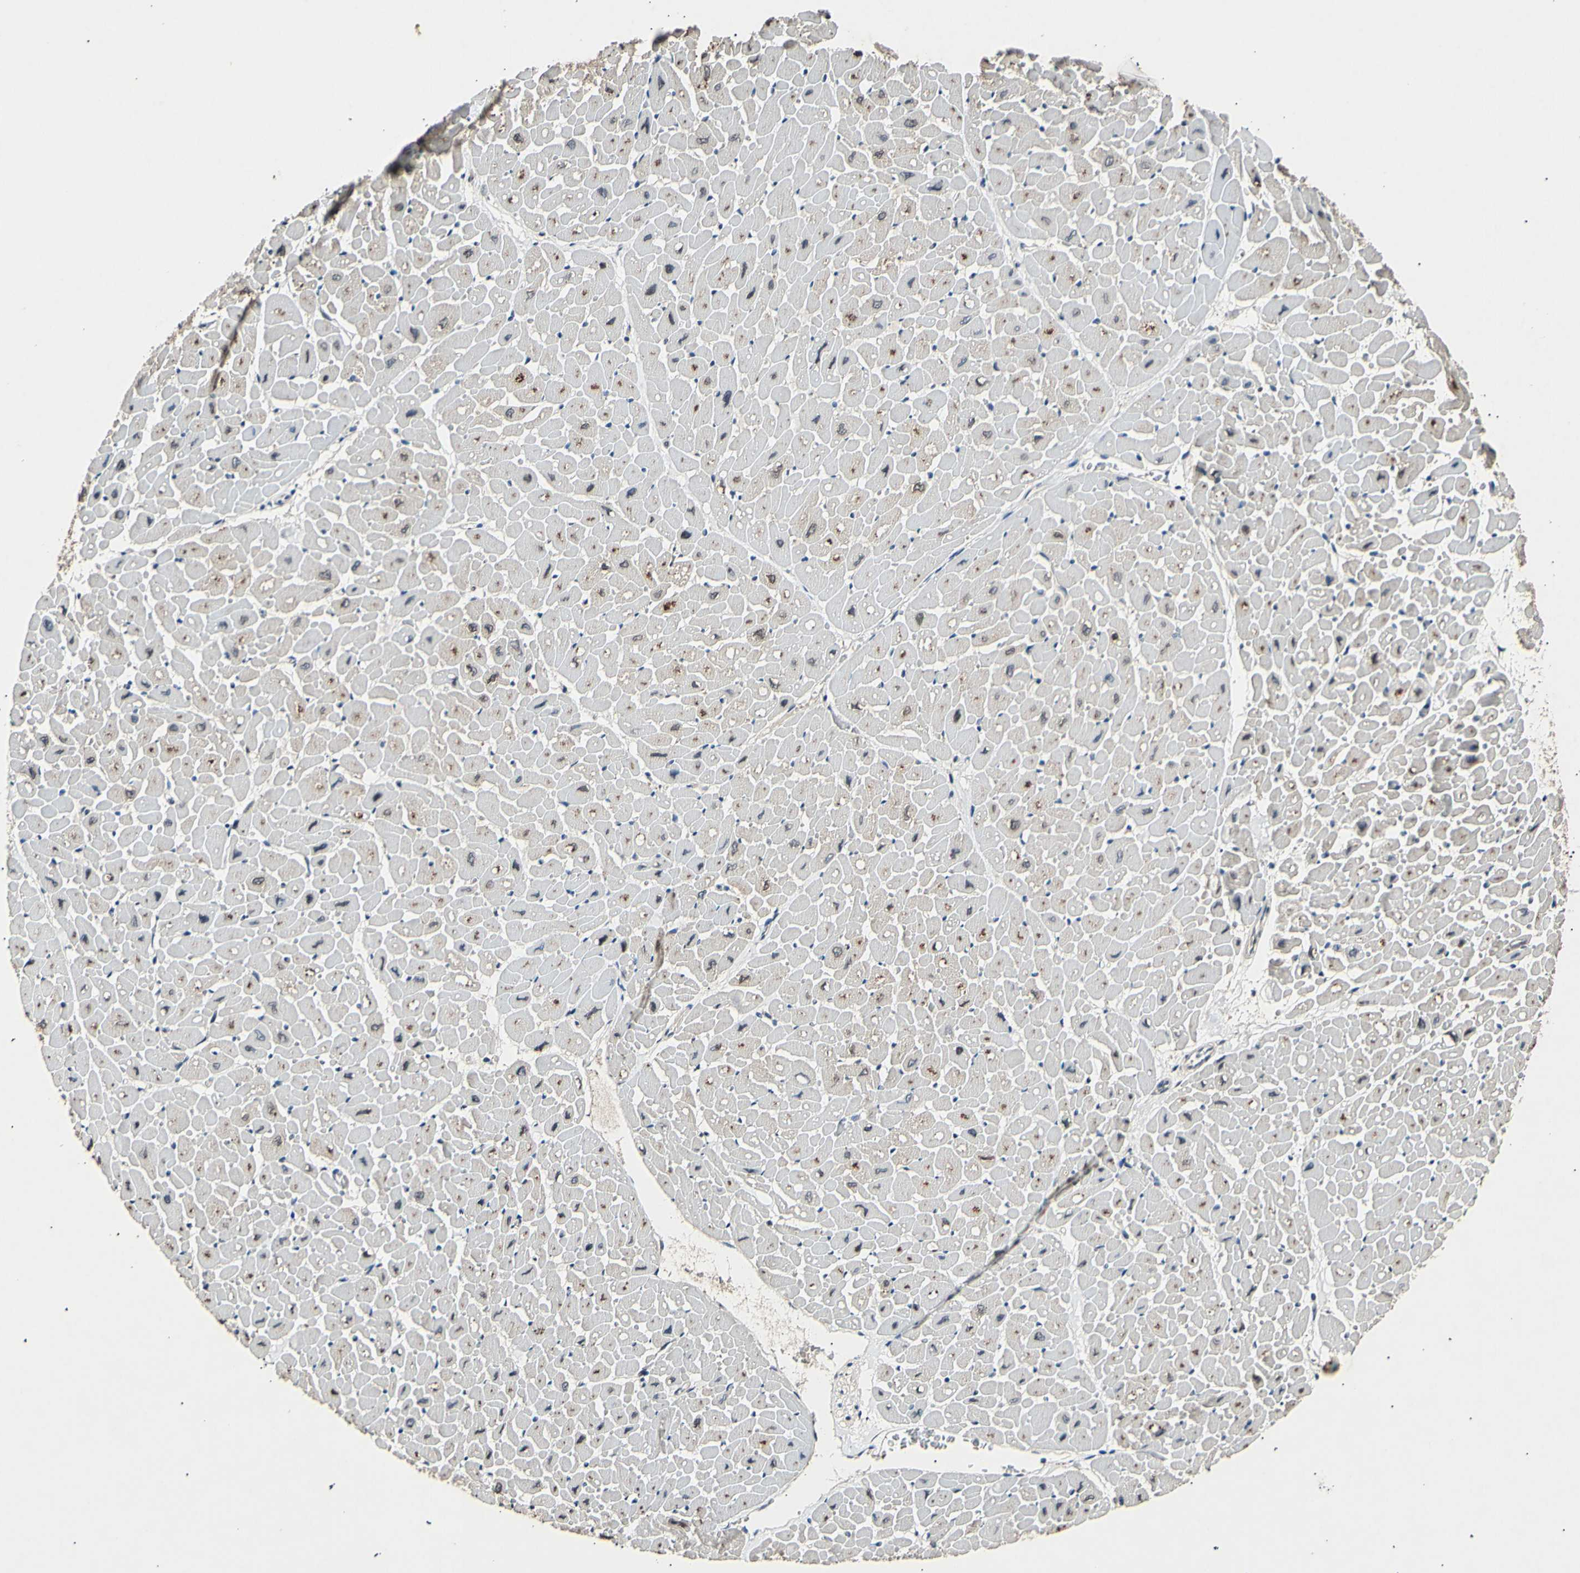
{"staining": {"intensity": "strong", "quantity": "25%-75%", "location": "cytoplasmic/membranous"}, "tissue": "heart muscle", "cell_type": "Cardiomyocytes", "image_type": "normal", "snomed": [{"axis": "morphology", "description": "Normal tissue, NOS"}, {"axis": "topography", "description": "Heart"}], "caption": "Heart muscle stained with DAB immunohistochemistry (IHC) reveals high levels of strong cytoplasmic/membranous positivity in approximately 25%-75% of cardiomyocytes. (IHC, brightfield microscopy, high magnification).", "gene": "ADCY3", "patient": {"sex": "male", "age": 45}}